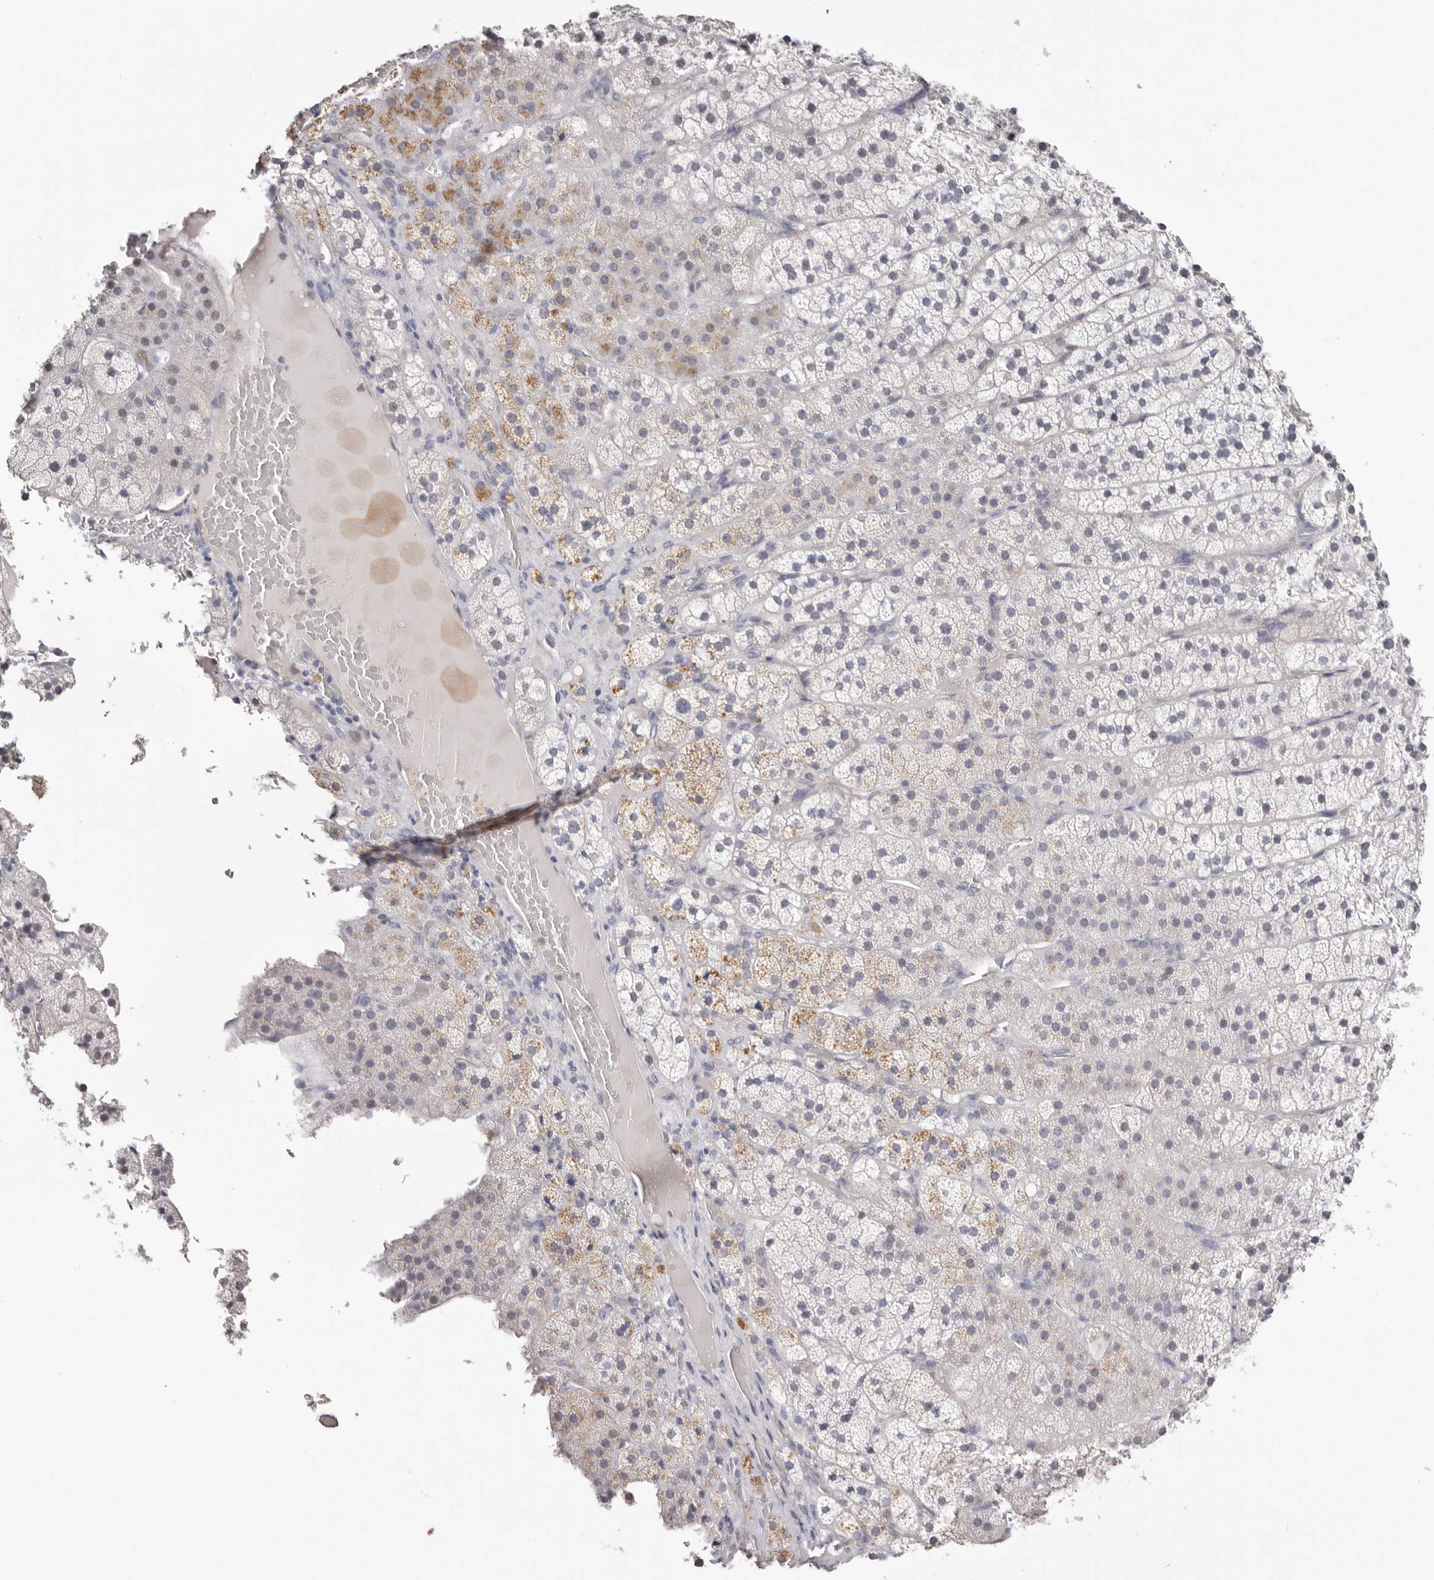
{"staining": {"intensity": "moderate", "quantity": "<25%", "location": "cytoplasmic/membranous"}, "tissue": "adrenal gland", "cell_type": "Glandular cells", "image_type": "normal", "snomed": [{"axis": "morphology", "description": "Normal tissue, NOS"}, {"axis": "topography", "description": "Adrenal gland"}], "caption": "An IHC micrograph of unremarkable tissue is shown. Protein staining in brown highlights moderate cytoplasmic/membranous positivity in adrenal gland within glandular cells. (DAB (3,3'-diaminobenzidine) = brown stain, brightfield microscopy at high magnification).", "gene": "PKDCC", "patient": {"sex": "female", "age": 44}}